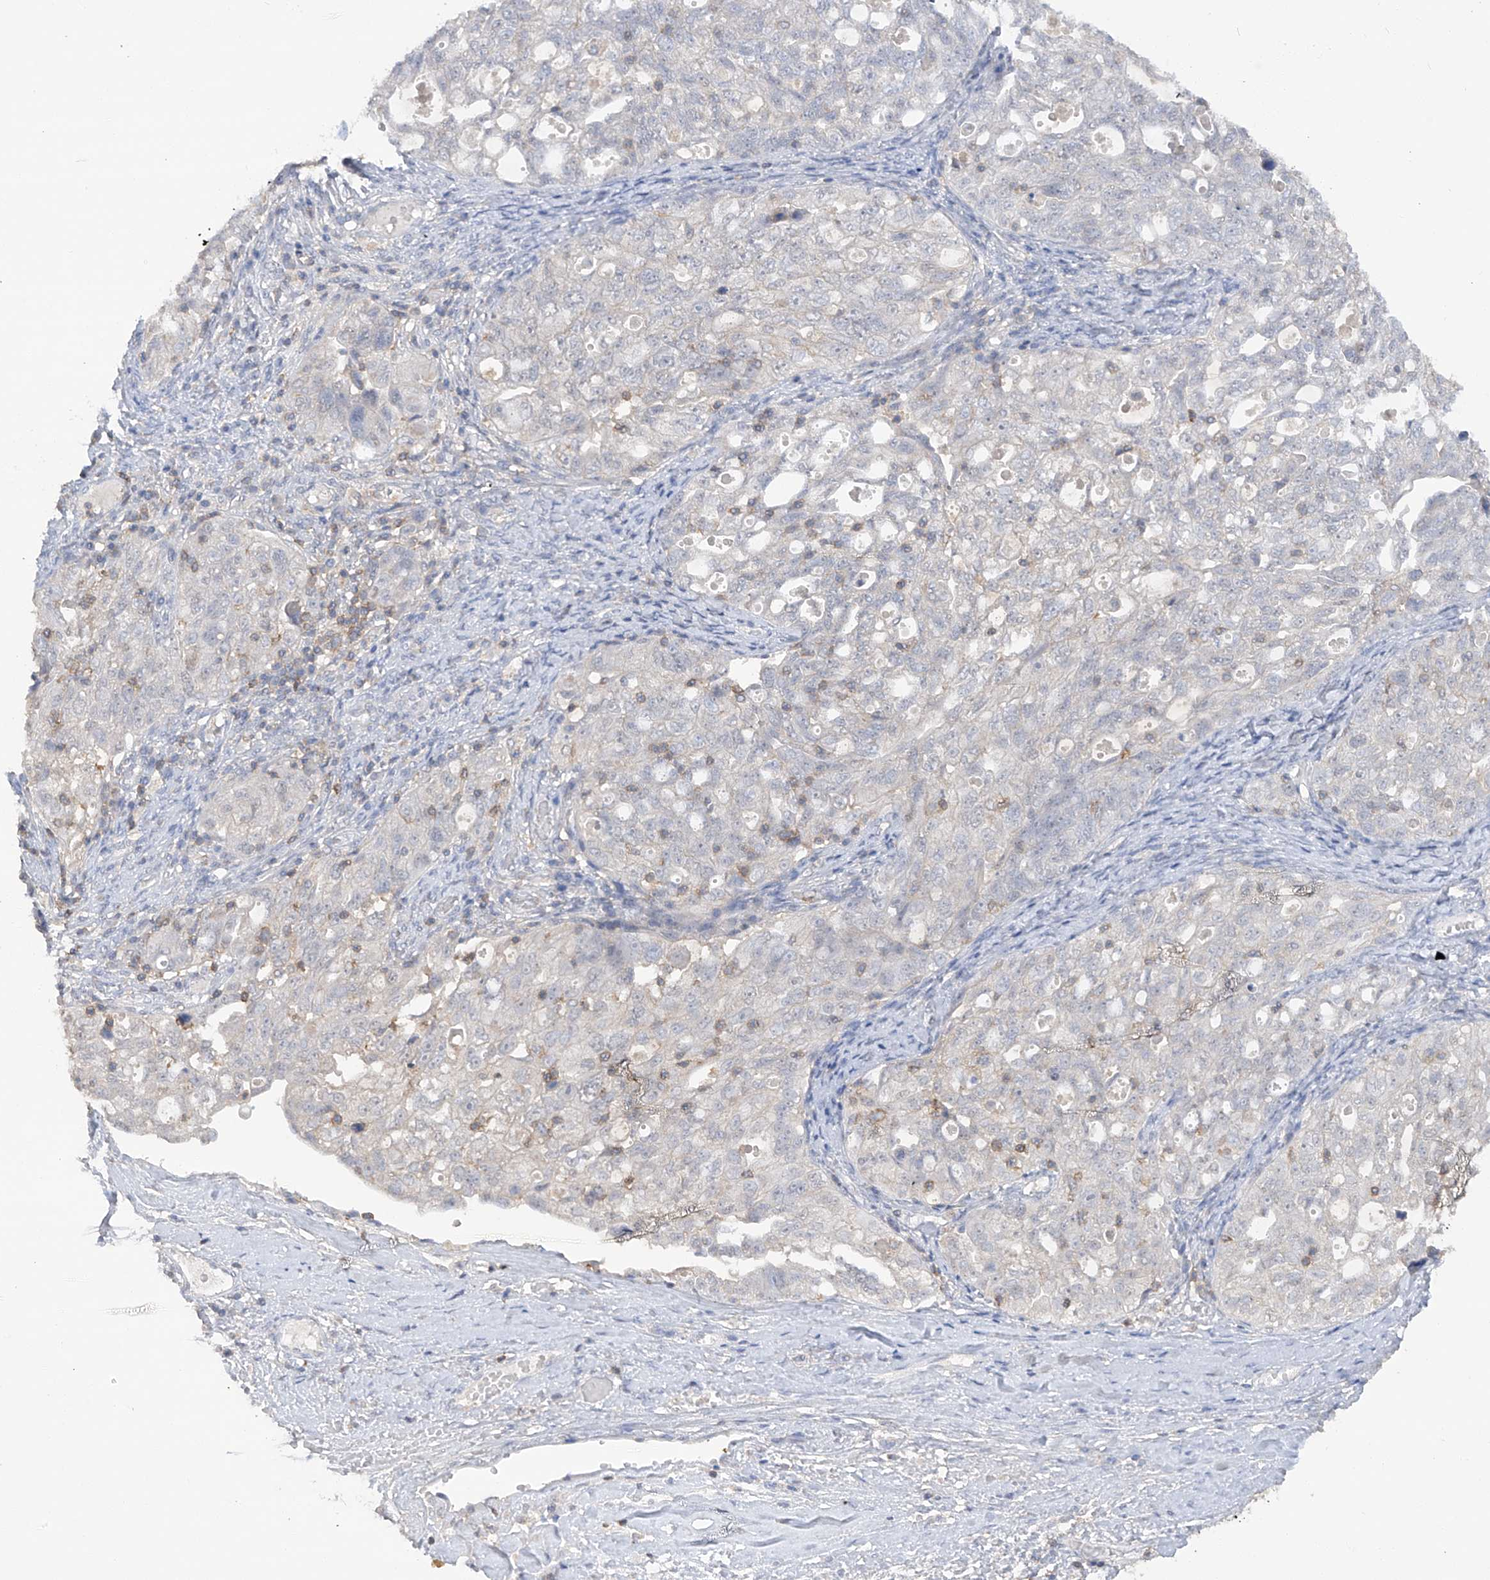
{"staining": {"intensity": "negative", "quantity": "none", "location": "none"}, "tissue": "ovarian cancer", "cell_type": "Tumor cells", "image_type": "cancer", "snomed": [{"axis": "morphology", "description": "Carcinoma, NOS"}, {"axis": "morphology", "description": "Cystadenocarcinoma, serous, NOS"}, {"axis": "topography", "description": "Ovary"}], "caption": "IHC histopathology image of neoplastic tissue: ovarian cancer (carcinoma) stained with DAB (3,3'-diaminobenzidine) exhibits no significant protein staining in tumor cells.", "gene": "HAS3", "patient": {"sex": "female", "age": 69}}